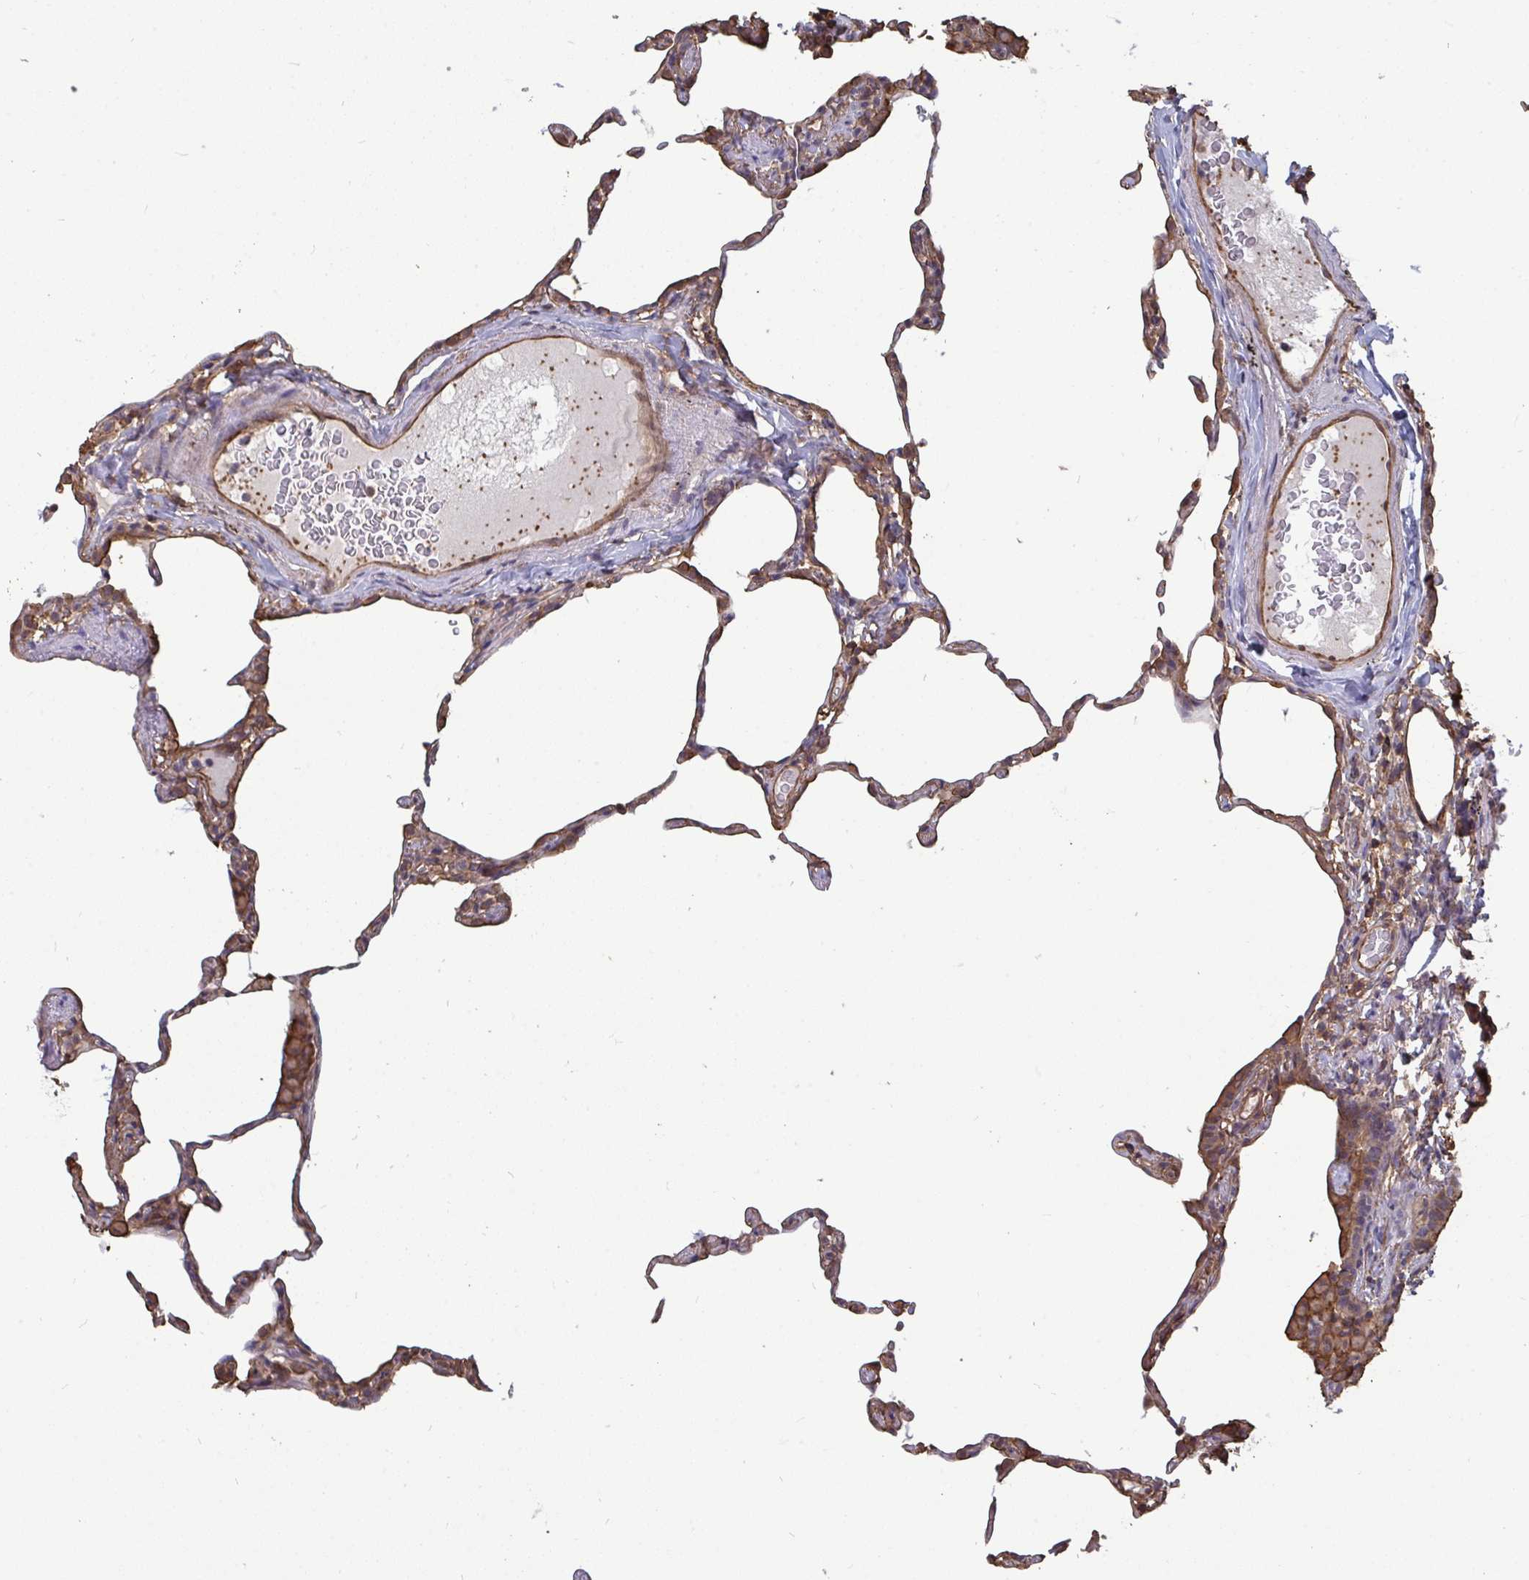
{"staining": {"intensity": "weak", "quantity": "25%-75%", "location": "cytoplasmic/membranous"}, "tissue": "lung", "cell_type": "Alveolar cells", "image_type": "normal", "snomed": [{"axis": "morphology", "description": "Normal tissue, NOS"}, {"axis": "topography", "description": "Lung"}], "caption": "Protein analysis of benign lung displays weak cytoplasmic/membranous staining in about 25%-75% of alveolar cells.", "gene": "ISCU", "patient": {"sex": "female", "age": 57}}